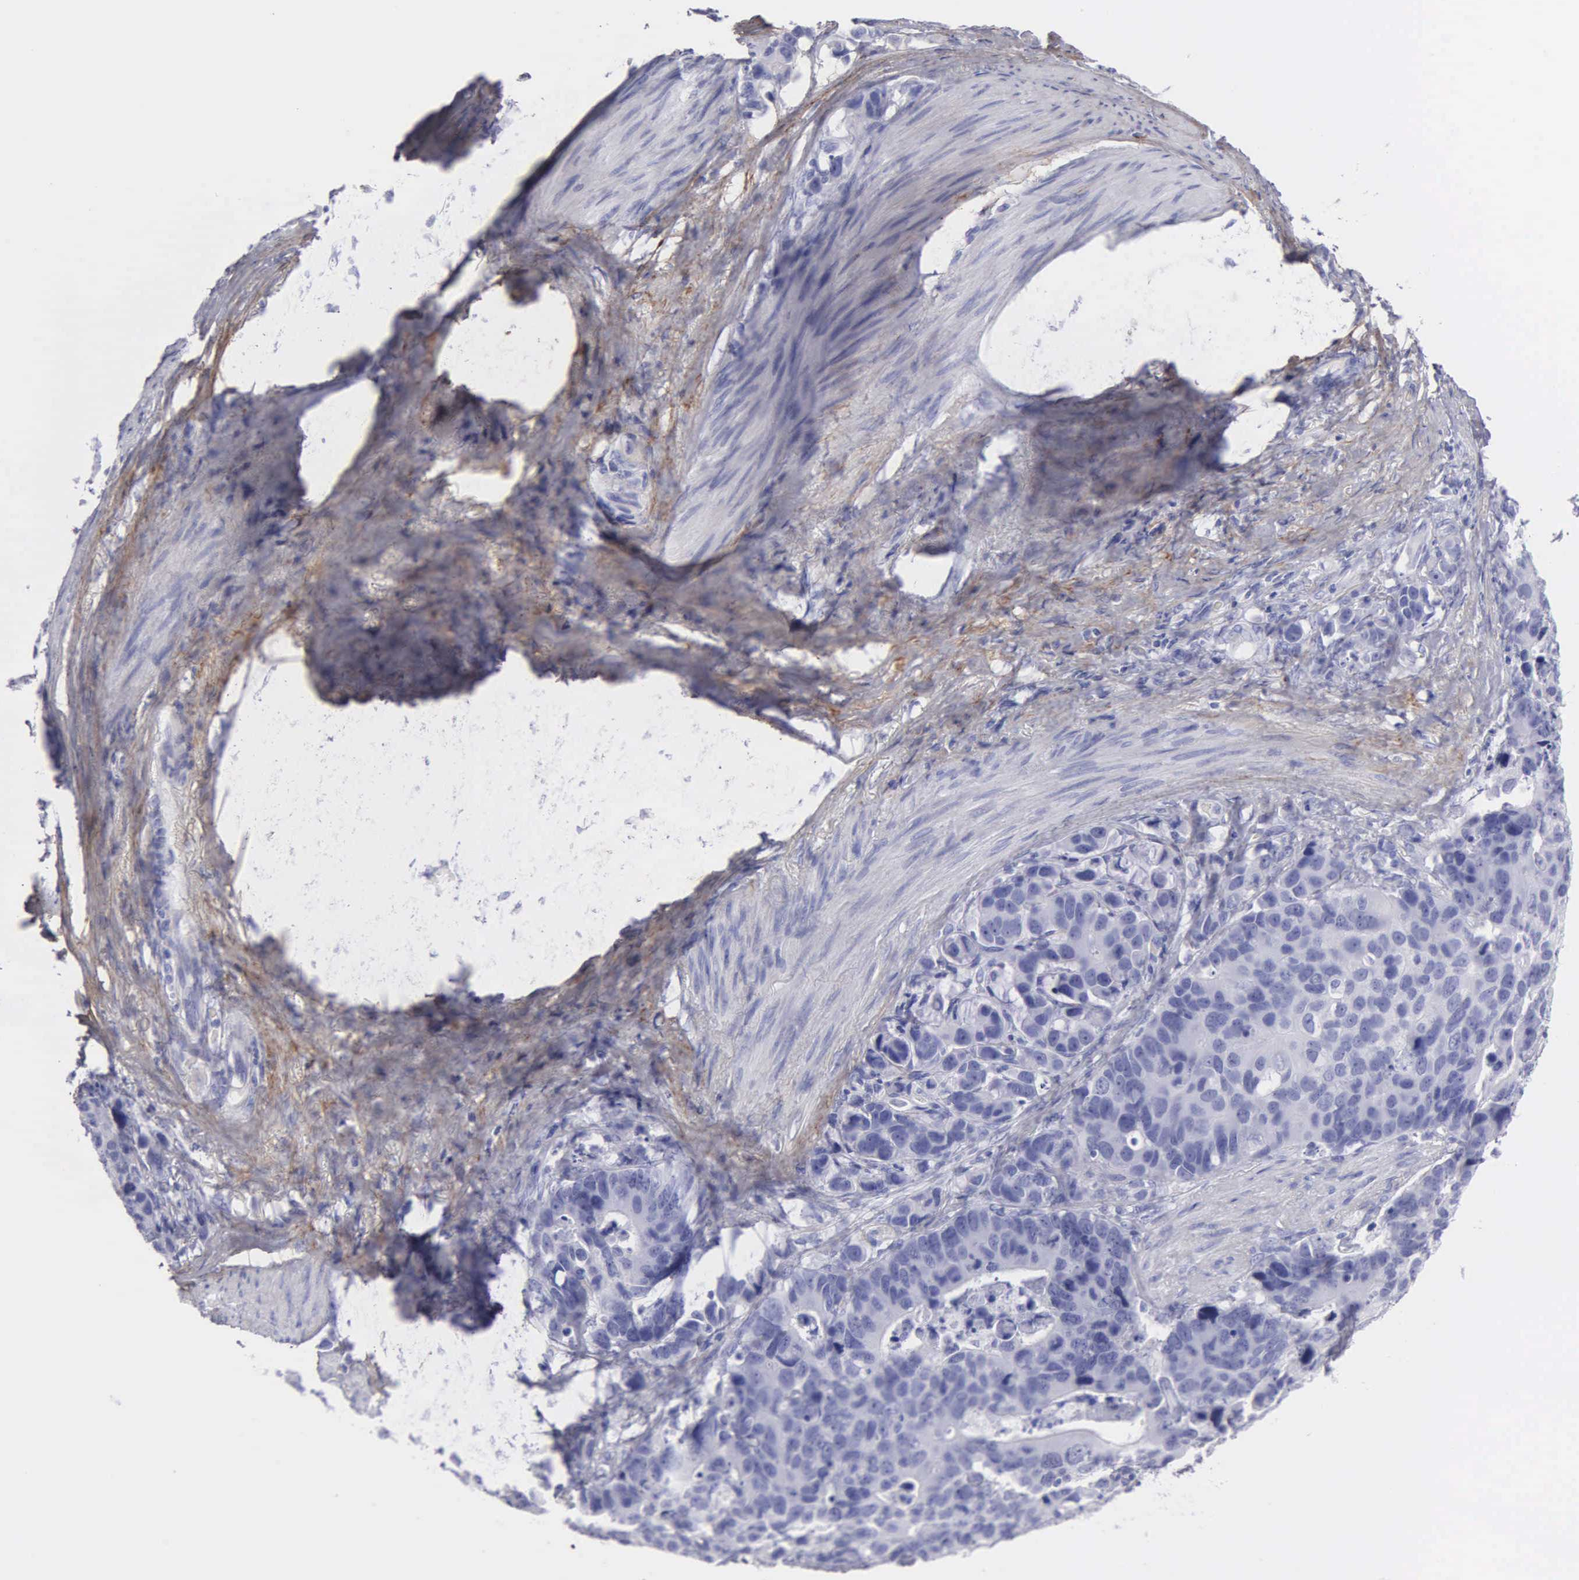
{"staining": {"intensity": "negative", "quantity": "none", "location": "none"}, "tissue": "stomach cancer", "cell_type": "Tumor cells", "image_type": "cancer", "snomed": [{"axis": "morphology", "description": "Adenocarcinoma, NOS"}, {"axis": "topography", "description": "Stomach, upper"}], "caption": "An image of human stomach adenocarcinoma is negative for staining in tumor cells.", "gene": "FBLN5", "patient": {"sex": "male", "age": 71}}